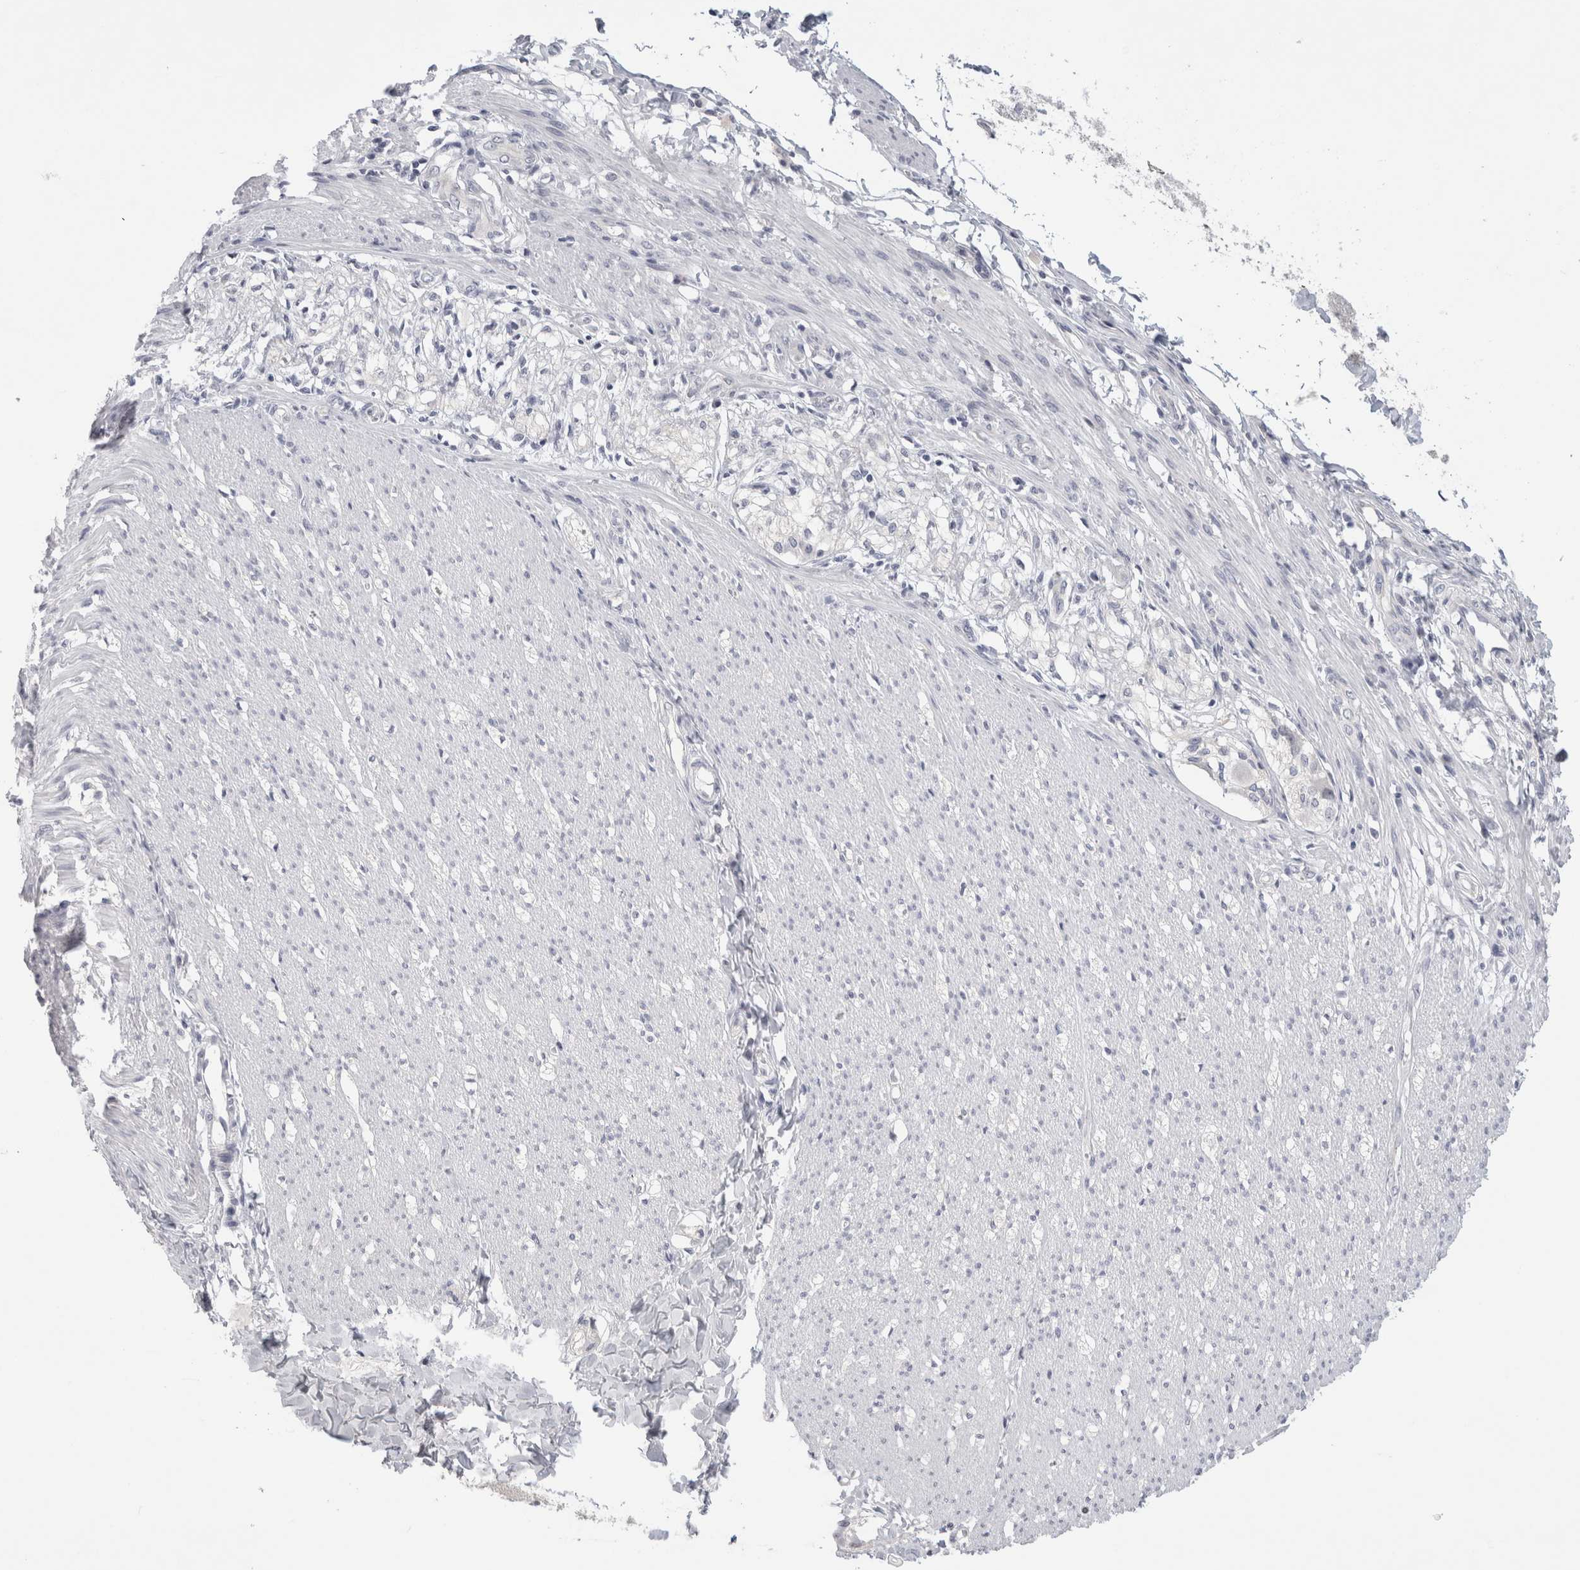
{"staining": {"intensity": "negative", "quantity": "none", "location": "none"}, "tissue": "smooth muscle", "cell_type": "Smooth muscle cells", "image_type": "normal", "snomed": [{"axis": "morphology", "description": "Normal tissue, NOS"}, {"axis": "morphology", "description": "Adenocarcinoma, NOS"}, {"axis": "topography", "description": "Smooth muscle"}, {"axis": "topography", "description": "Colon"}], "caption": "Immunohistochemistry image of normal human smooth muscle stained for a protein (brown), which displays no positivity in smooth muscle cells.", "gene": "TONSL", "patient": {"sex": "male", "age": 14}}